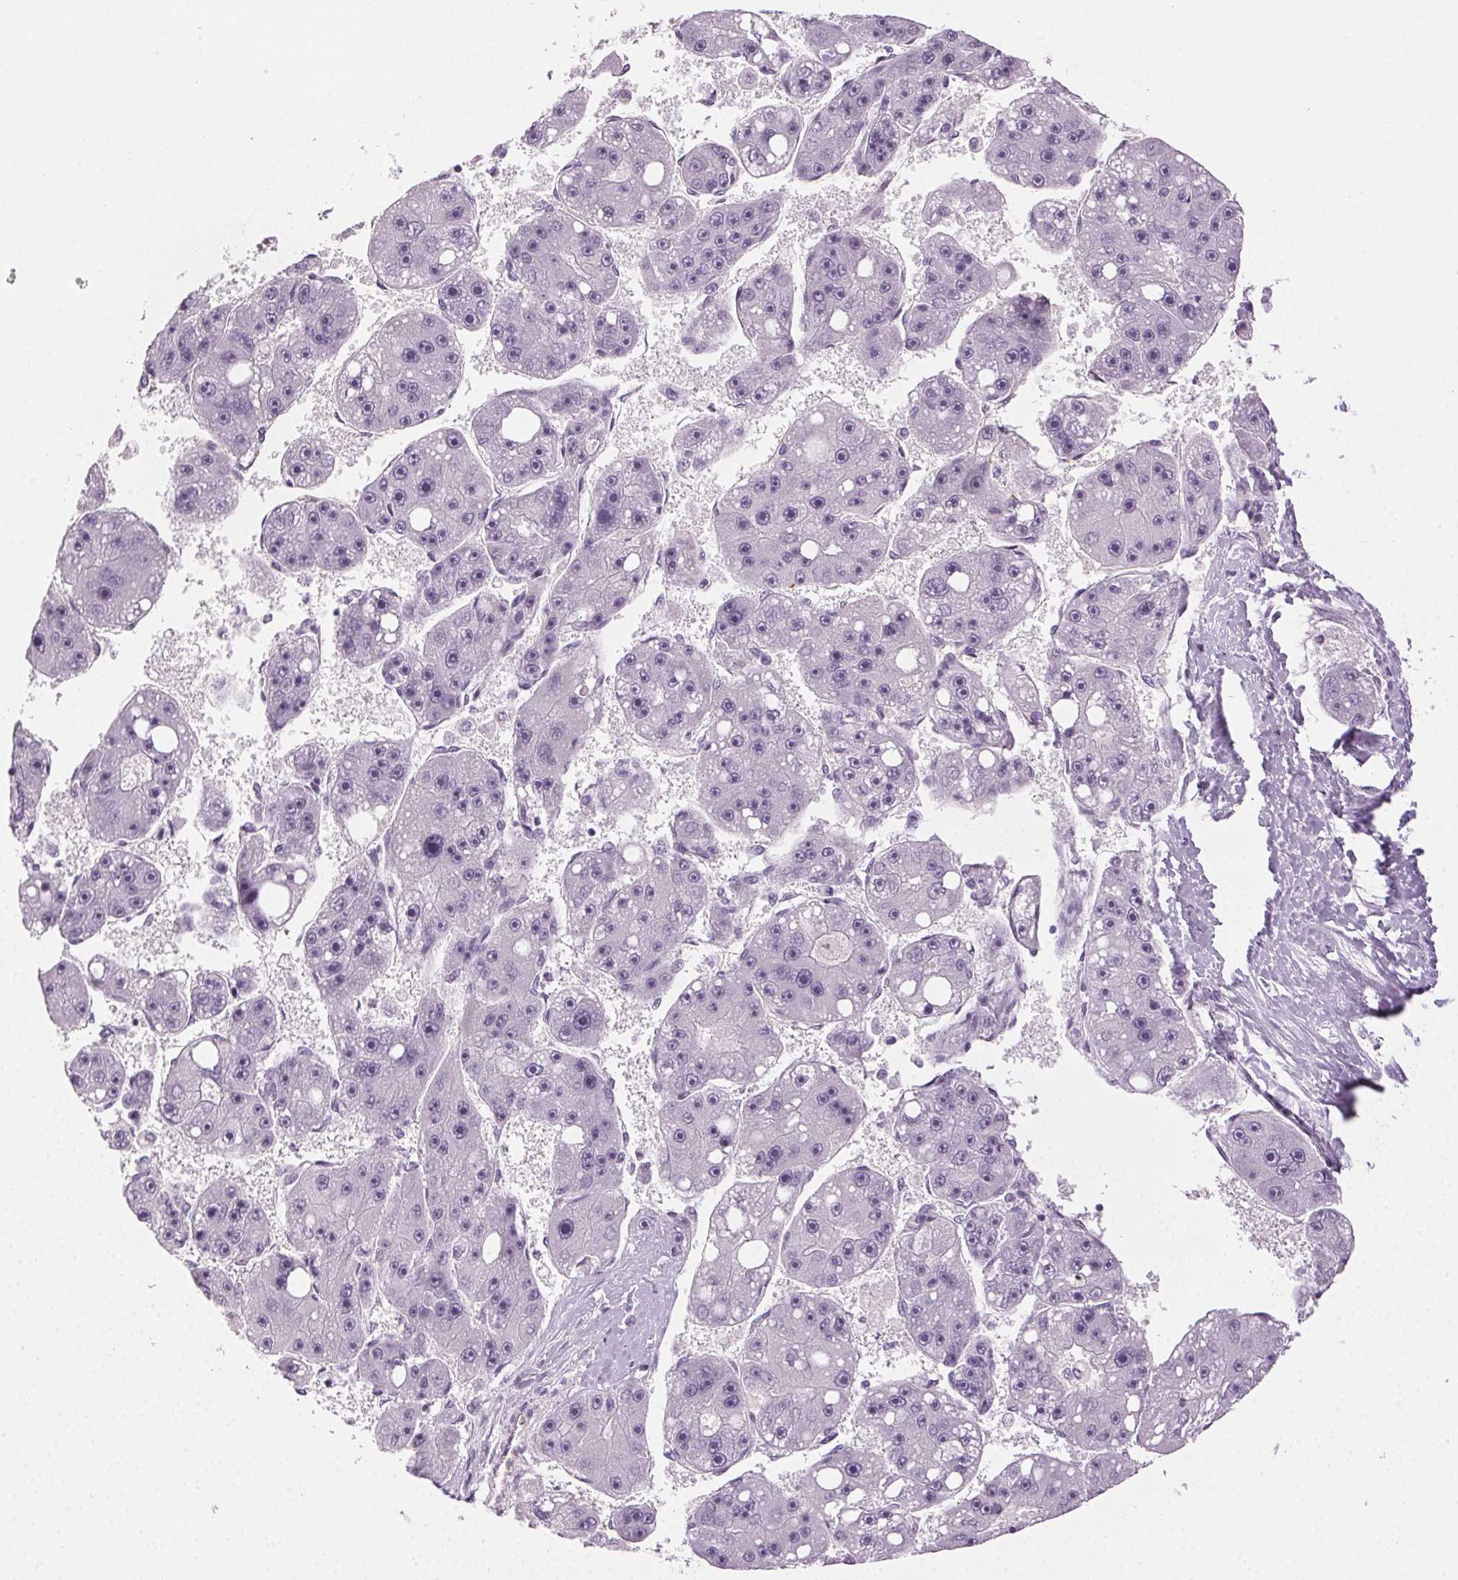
{"staining": {"intensity": "negative", "quantity": "none", "location": "none"}, "tissue": "liver cancer", "cell_type": "Tumor cells", "image_type": "cancer", "snomed": [{"axis": "morphology", "description": "Carcinoma, Hepatocellular, NOS"}, {"axis": "topography", "description": "Liver"}], "caption": "A histopathology image of liver cancer stained for a protein displays no brown staining in tumor cells.", "gene": "AIF1L", "patient": {"sex": "female", "age": 61}}